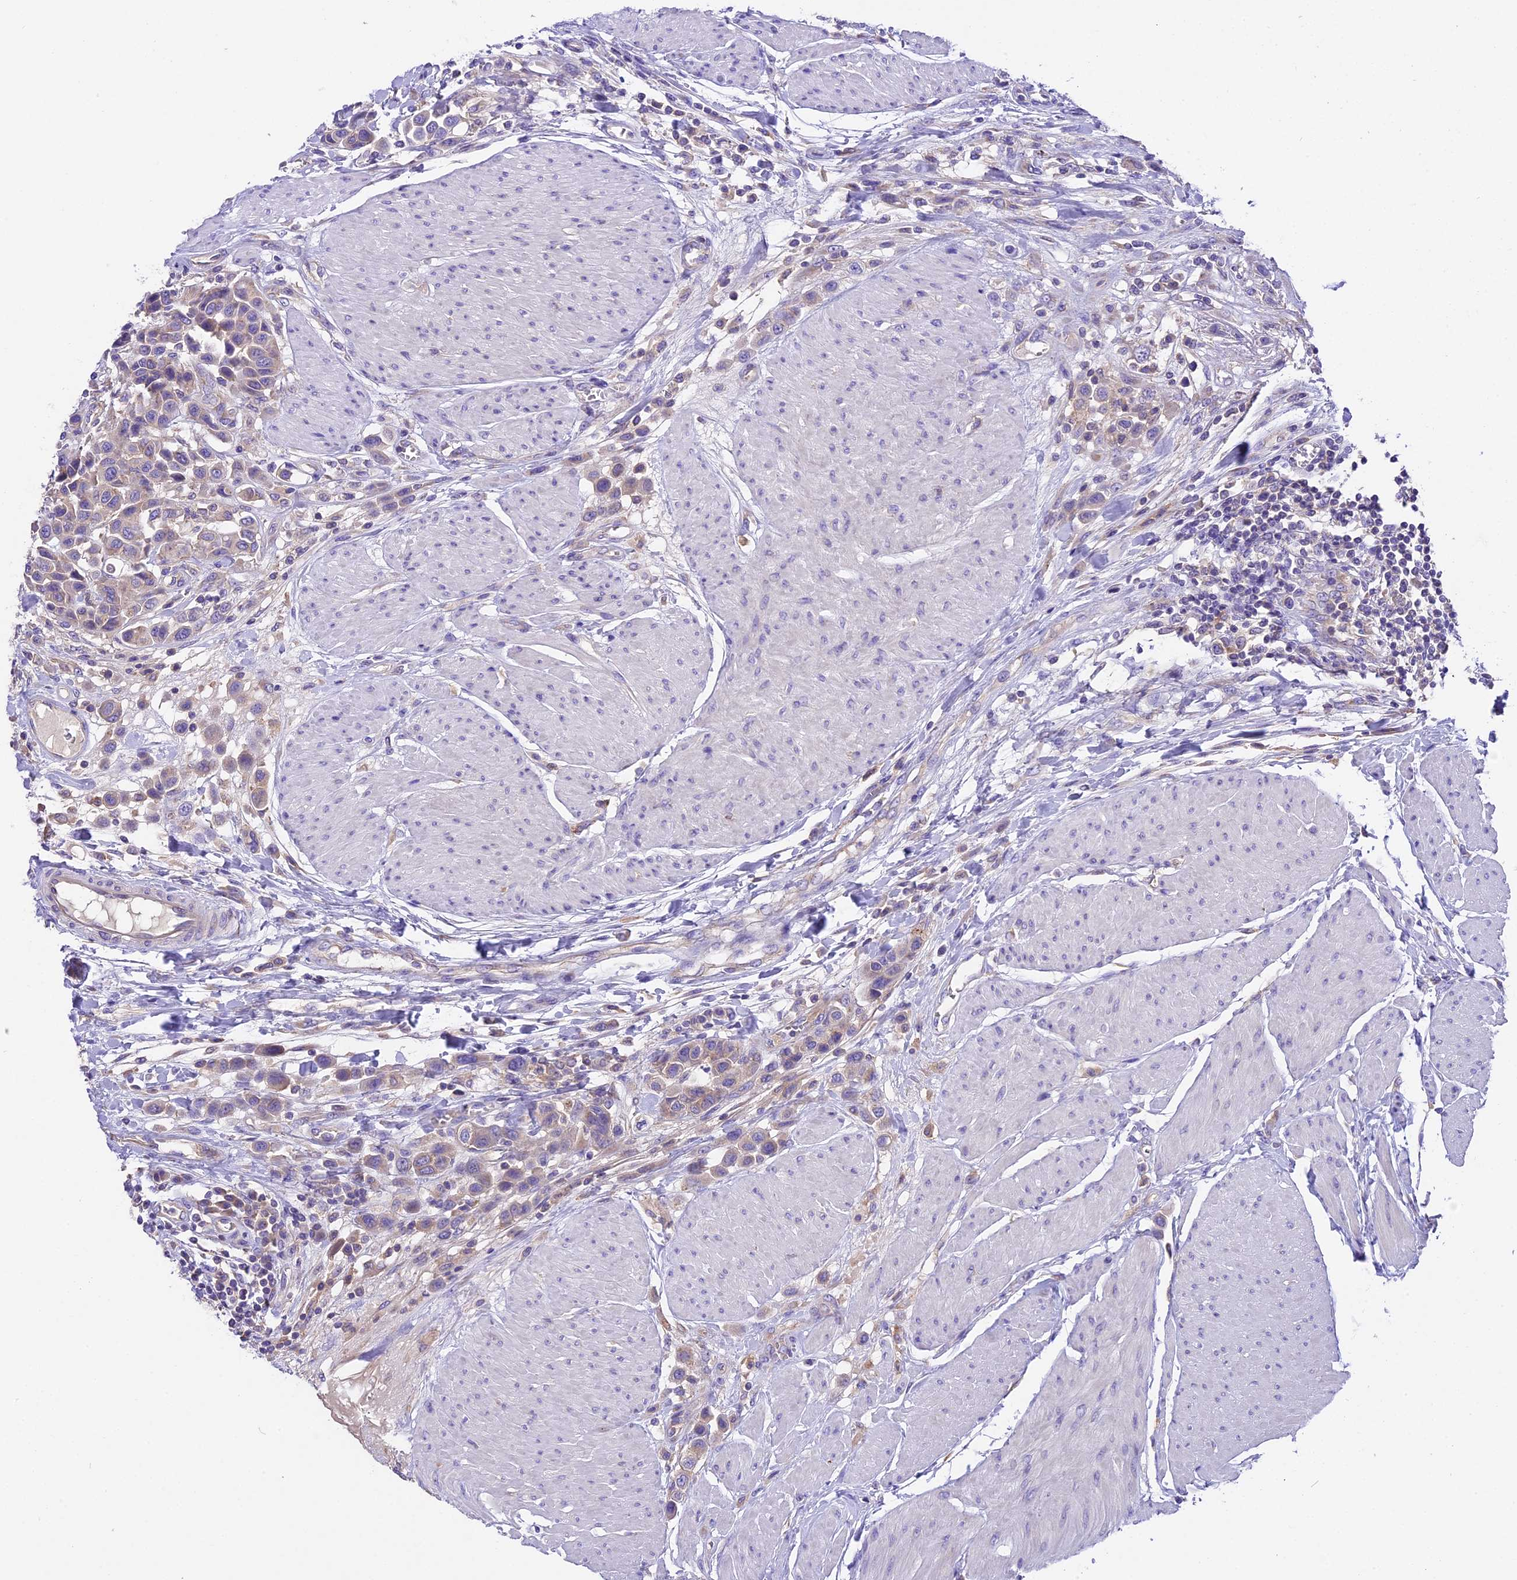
{"staining": {"intensity": "negative", "quantity": "none", "location": "none"}, "tissue": "urothelial cancer", "cell_type": "Tumor cells", "image_type": "cancer", "snomed": [{"axis": "morphology", "description": "Urothelial carcinoma, High grade"}, {"axis": "topography", "description": "Urinary bladder"}], "caption": "Protein analysis of high-grade urothelial carcinoma reveals no significant positivity in tumor cells.", "gene": "PEMT", "patient": {"sex": "male", "age": 50}}